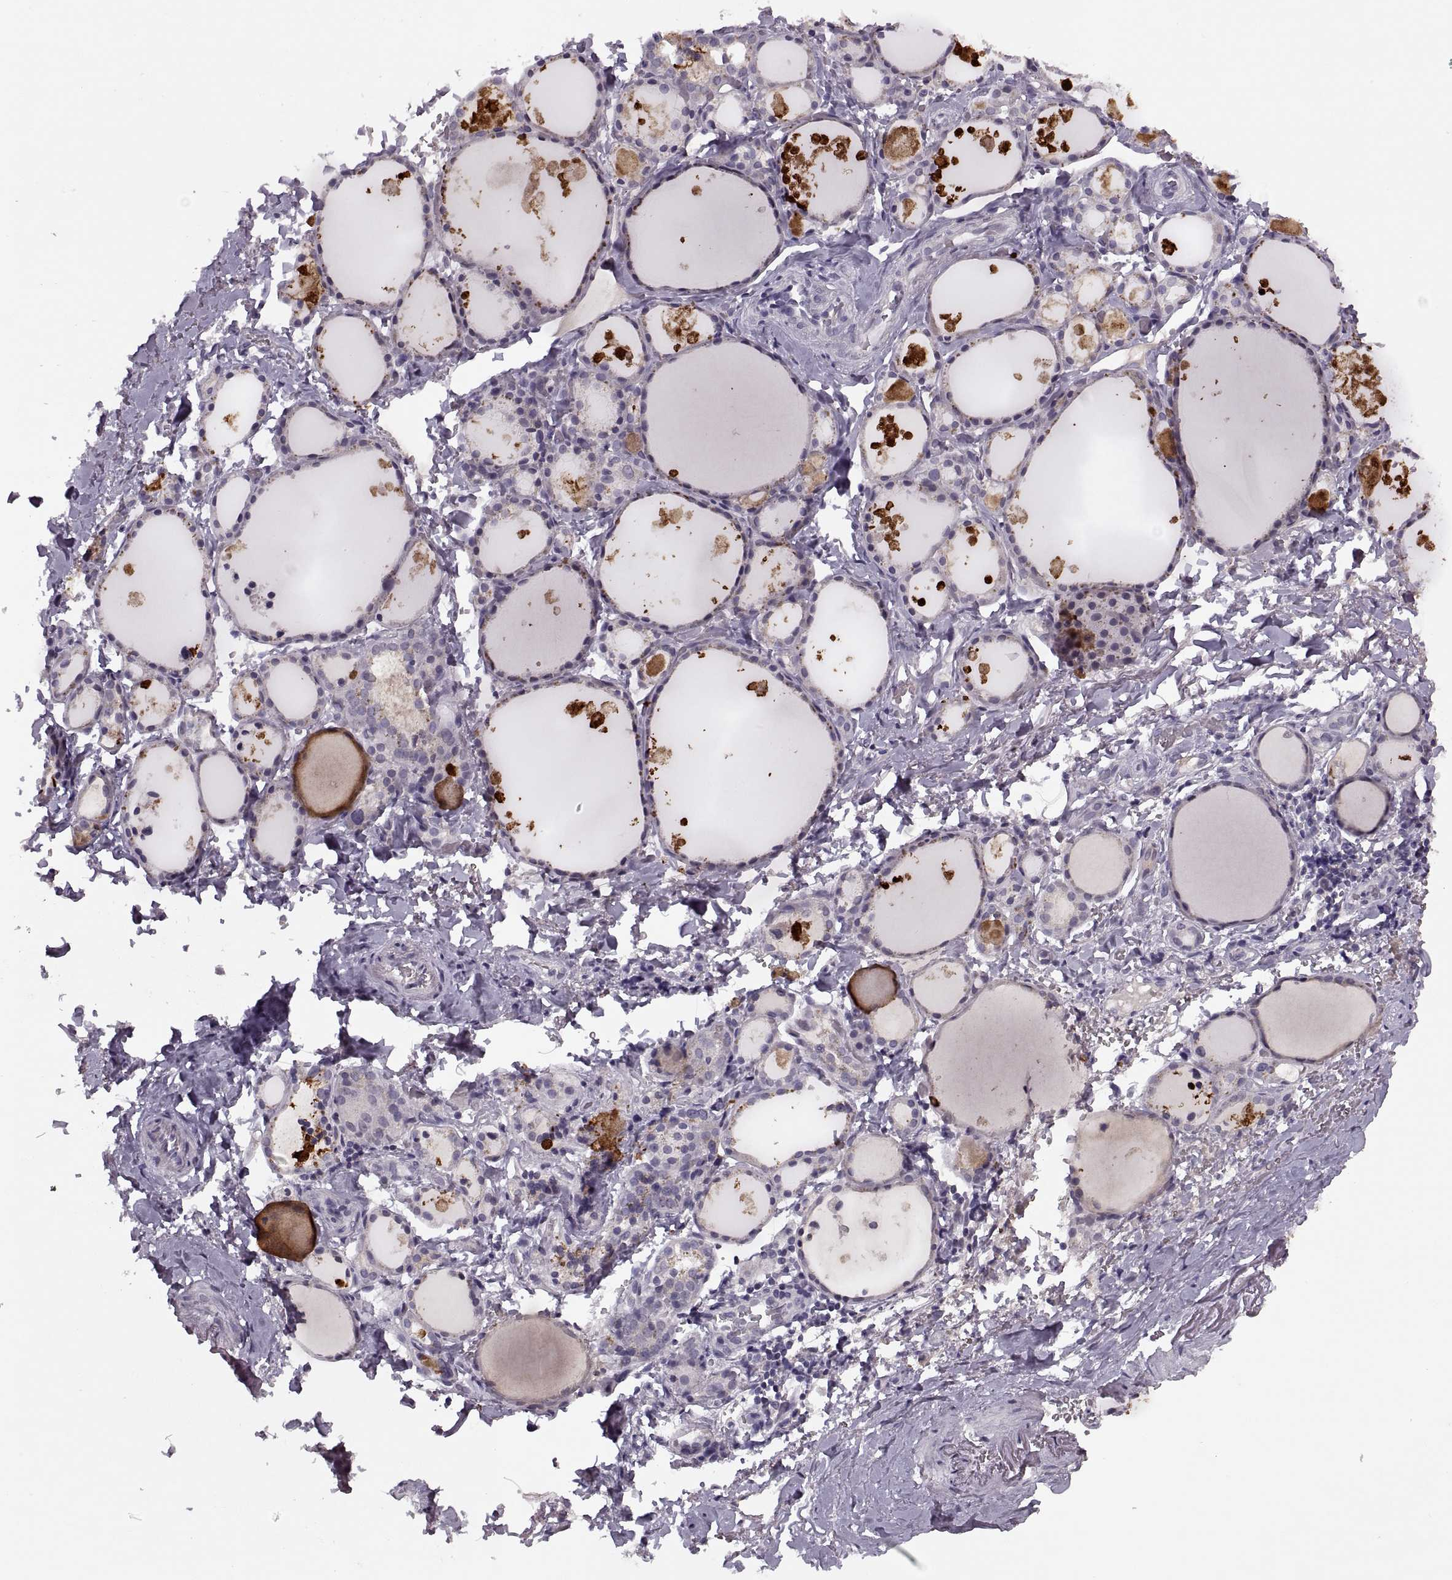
{"staining": {"intensity": "negative", "quantity": "none", "location": "none"}, "tissue": "thyroid gland", "cell_type": "Glandular cells", "image_type": "normal", "snomed": [{"axis": "morphology", "description": "Normal tissue, NOS"}, {"axis": "topography", "description": "Thyroid gland"}], "caption": "Immunohistochemistry (IHC) of normal human thyroid gland reveals no expression in glandular cells. Nuclei are stained in blue.", "gene": "CACNA1F", "patient": {"sex": "male", "age": 68}}